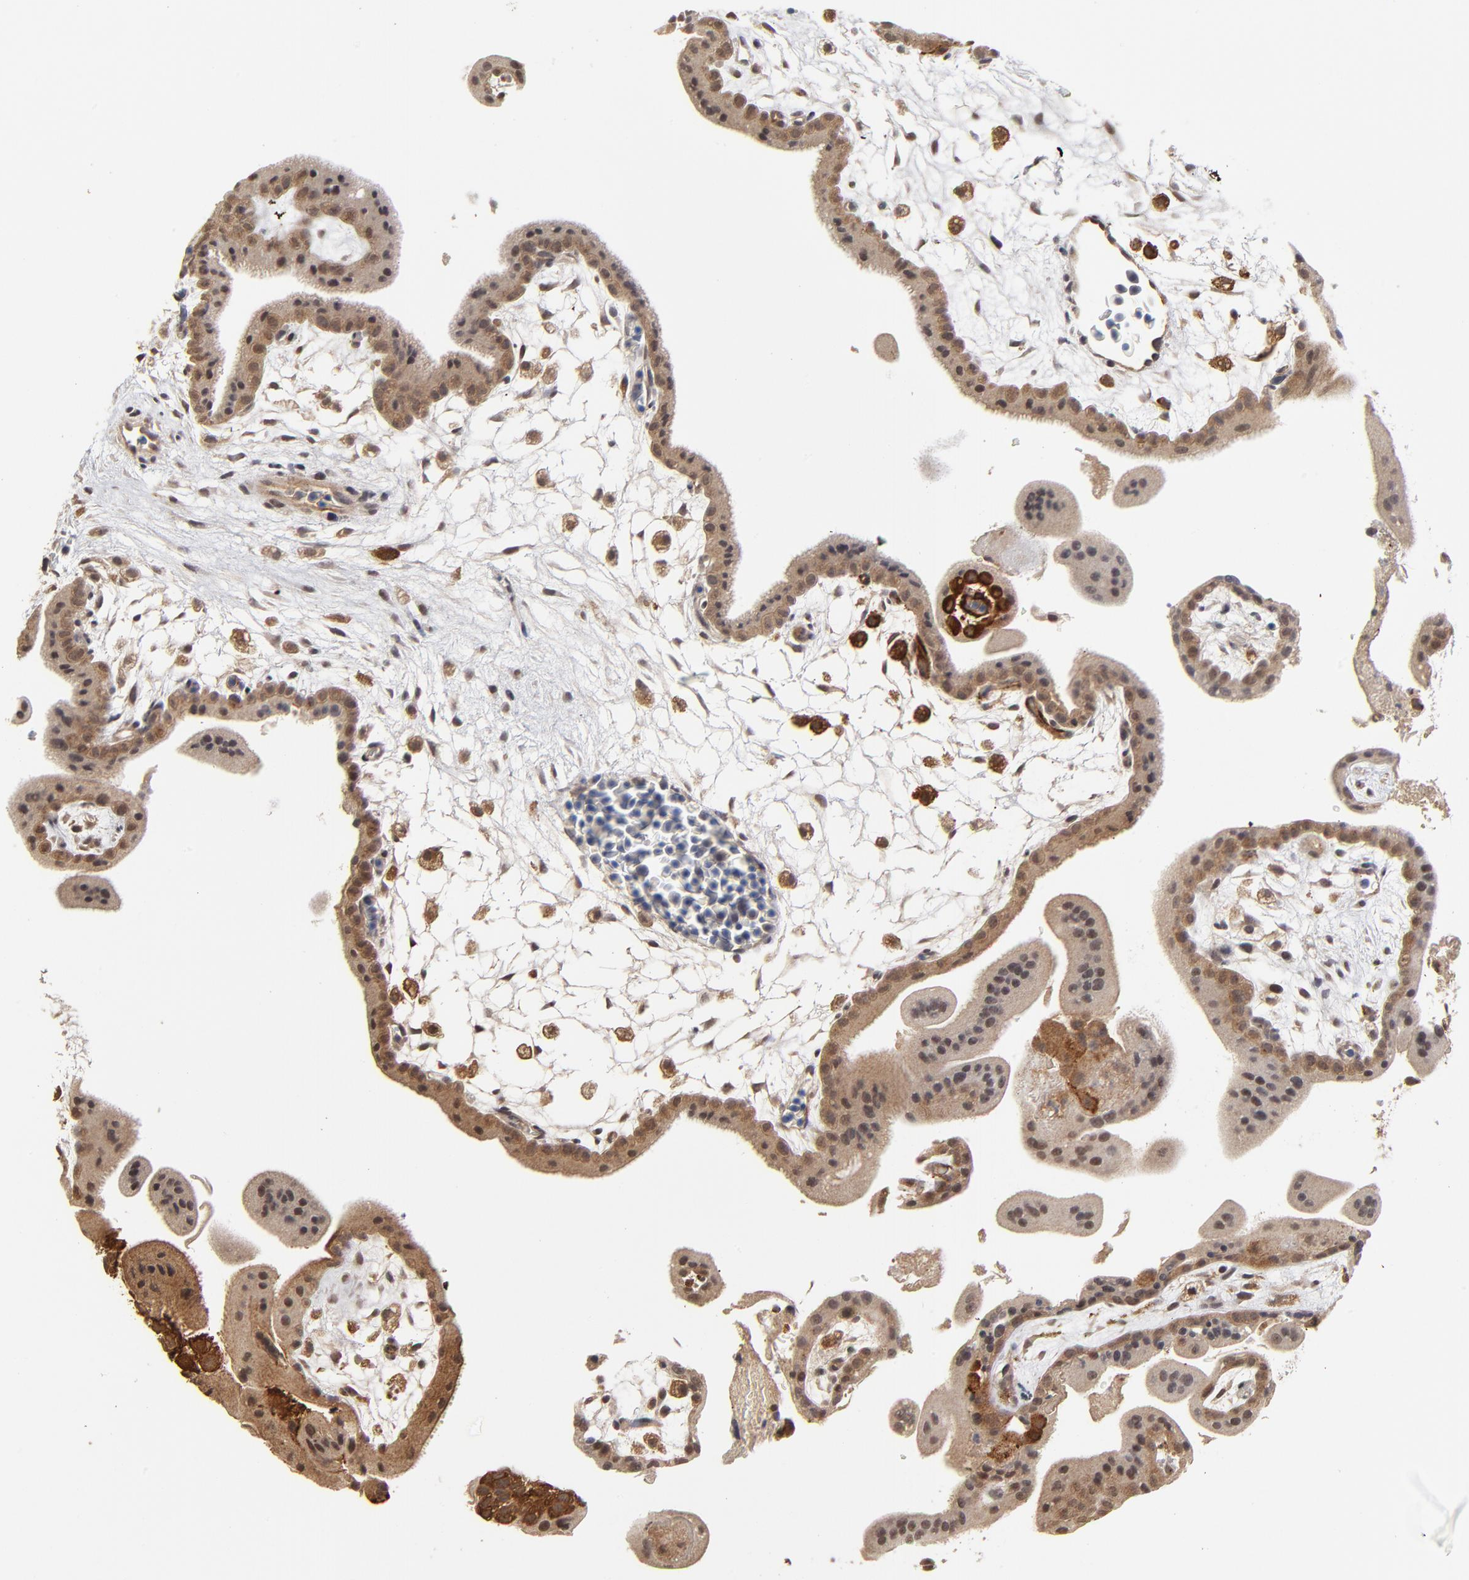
{"staining": {"intensity": "moderate", "quantity": ">75%", "location": "cytoplasmic/membranous"}, "tissue": "placenta", "cell_type": "Decidual cells", "image_type": "normal", "snomed": [{"axis": "morphology", "description": "Normal tissue, NOS"}, {"axis": "topography", "description": "Placenta"}], "caption": "Benign placenta shows moderate cytoplasmic/membranous staining in approximately >75% of decidual cells, visualized by immunohistochemistry.", "gene": "ASB8", "patient": {"sex": "female", "age": 35}}